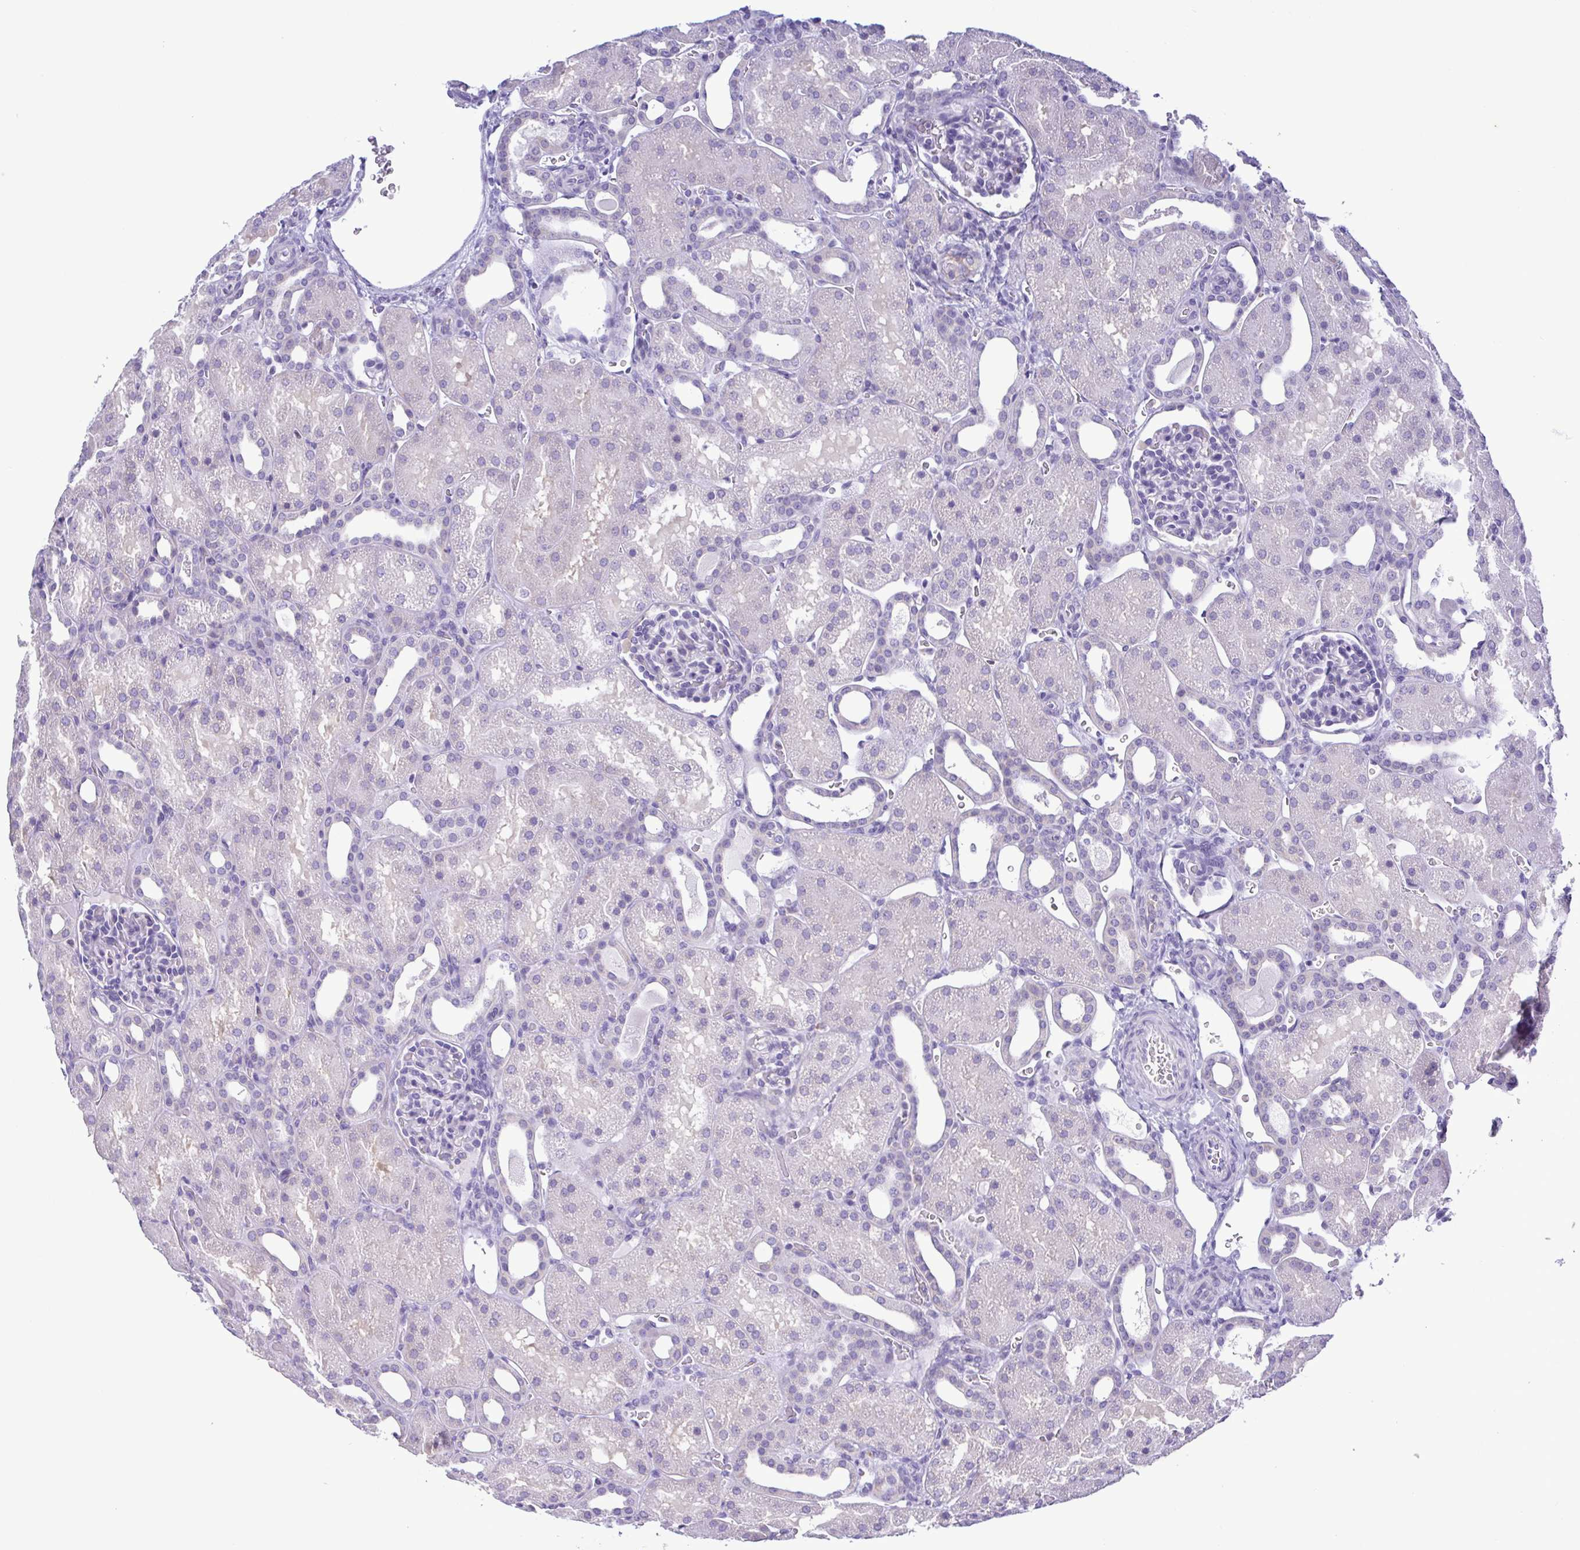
{"staining": {"intensity": "negative", "quantity": "none", "location": "none"}, "tissue": "kidney", "cell_type": "Cells in glomeruli", "image_type": "normal", "snomed": [{"axis": "morphology", "description": "Normal tissue, NOS"}, {"axis": "topography", "description": "Kidney"}], "caption": "This is an immunohistochemistry histopathology image of unremarkable human kidney. There is no positivity in cells in glomeruli.", "gene": "TNNI3", "patient": {"sex": "male", "age": 2}}